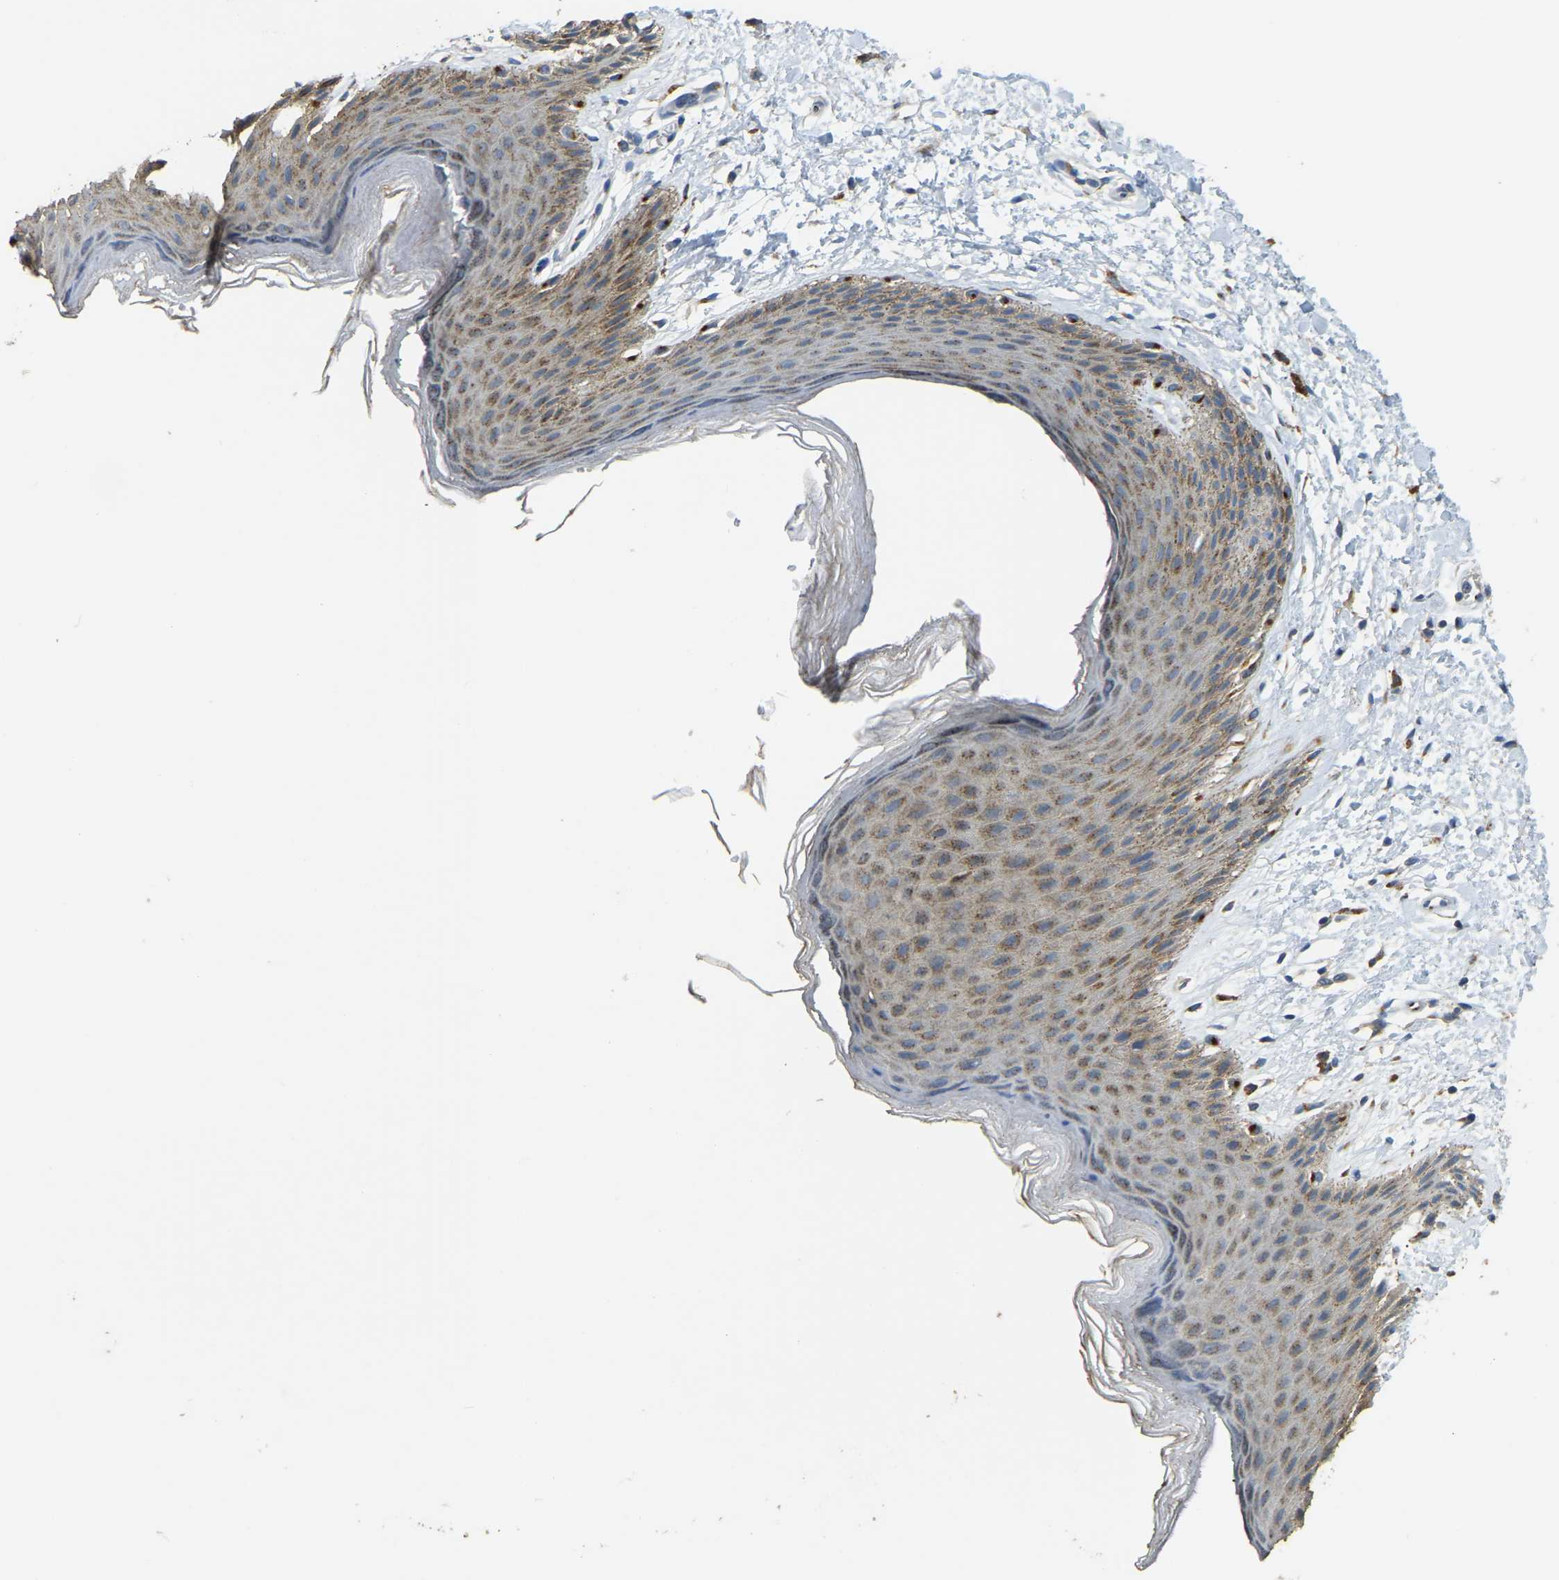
{"staining": {"intensity": "weak", "quantity": ">75%", "location": "cytoplasmic/membranous"}, "tissue": "skin", "cell_type": "Epidermal cells", "image_type": "normal", "snomed": [{"axis": "morphology", "description": "Normal tissue, NOS"}, {"axis": "topography", "description": "Anal"}], "caption": "About >75% of epidermal cells in normal skin display weak cytoplasmic/membranous protein expression as visualized by brown immunohistochemical staining.", "gene": "FAM174A", "patient": {"sex": "male", "age": 44}}